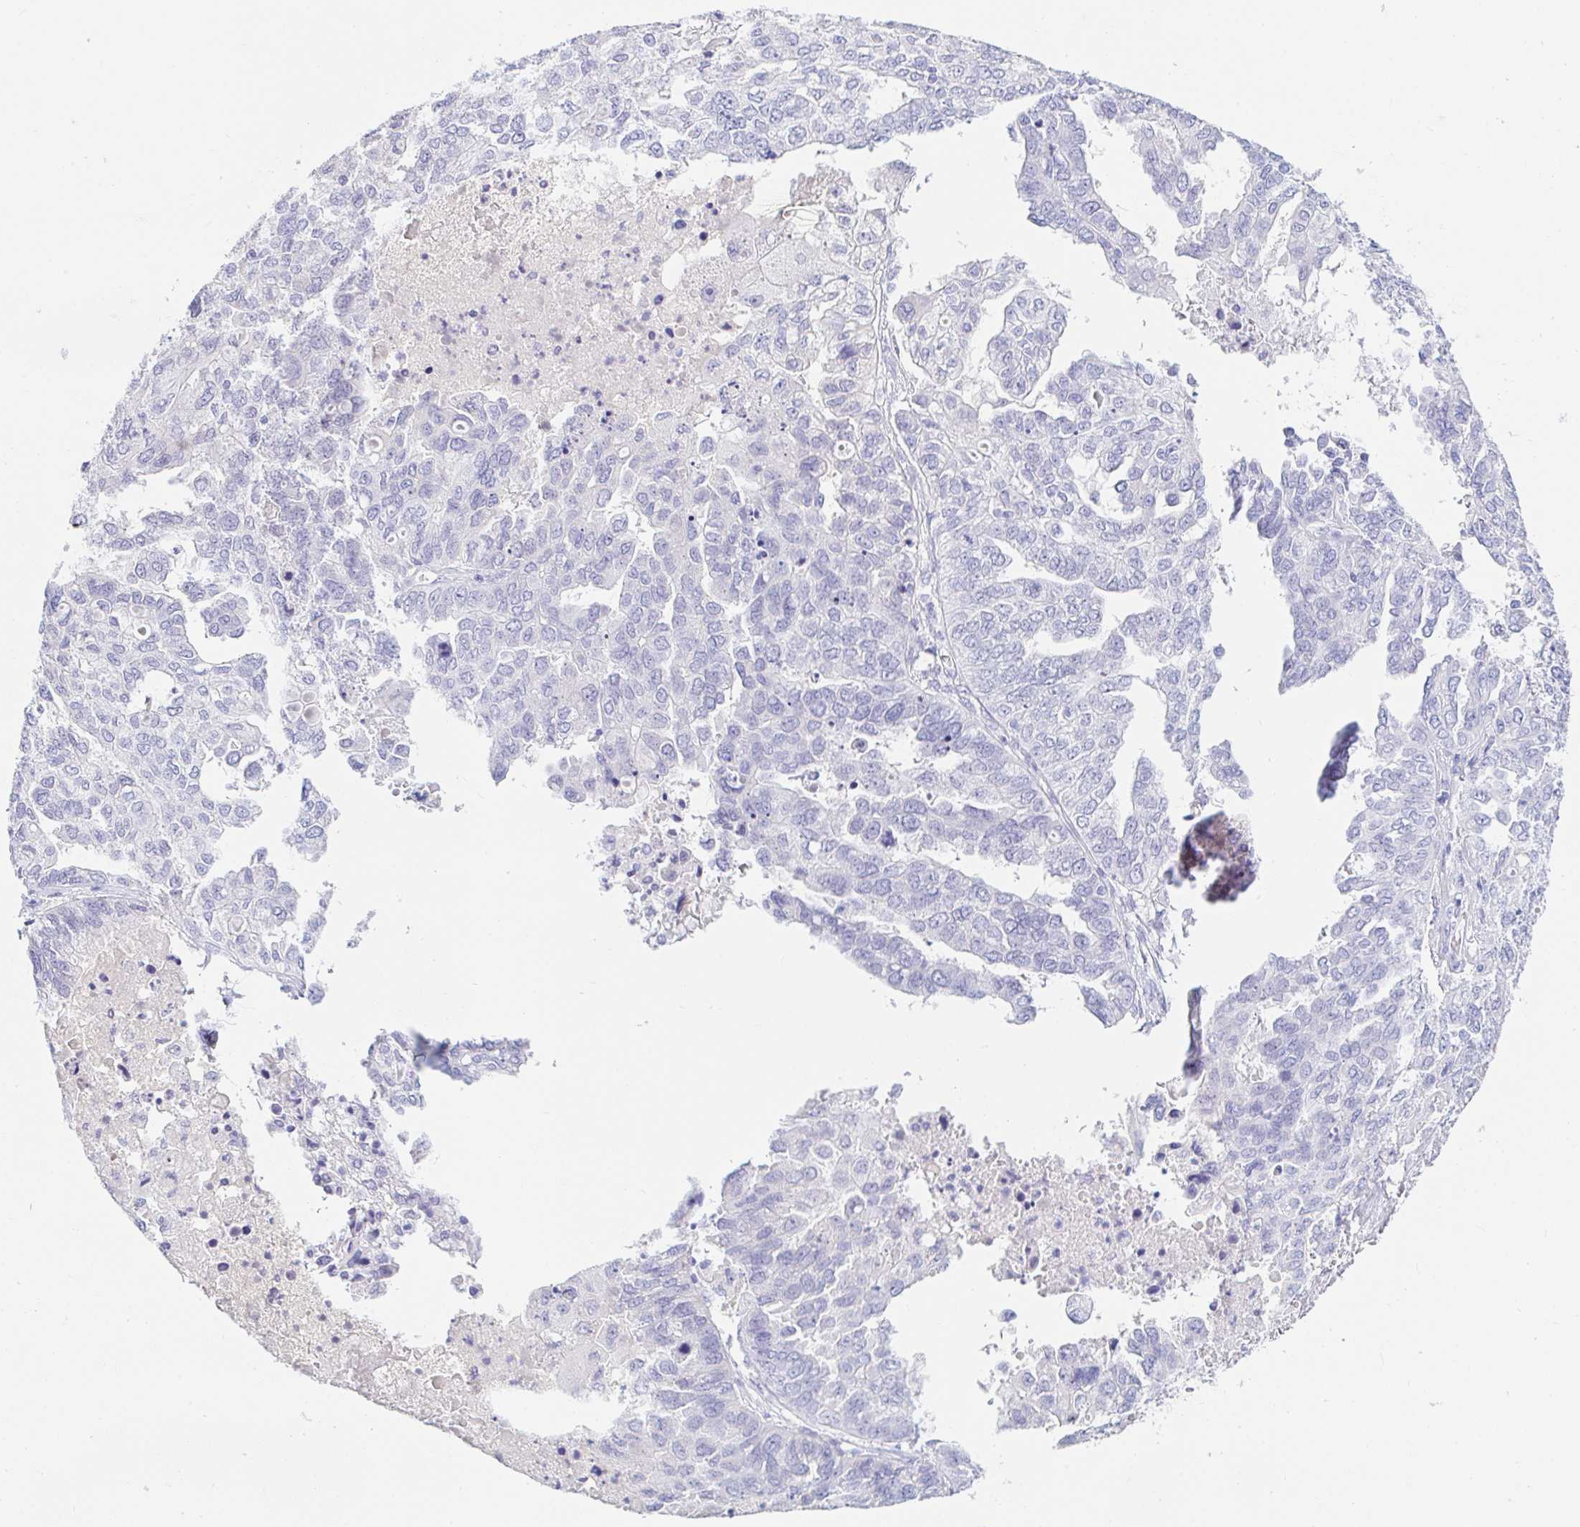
{"staining": {"intensity": "negative", "quantity": "none", "location": "none"}, "tissue": "ovarian cancer", "cell_type": "Tumor cells", "image_type": "cancer", "snomed": [{"axis": "morphology", "description": "Cystadenocarcinoma, serous, NOS"}, {"axis": "topography", "description": "Ovary"}], "caption": "This is an immunohistochemistry (IHC) histopathology image of serous cystadenocarcinoma (ovarian). There is no expression in tumor cells.", "gene": "TEX44", "patient": {"sex": "female", "age": 53}}